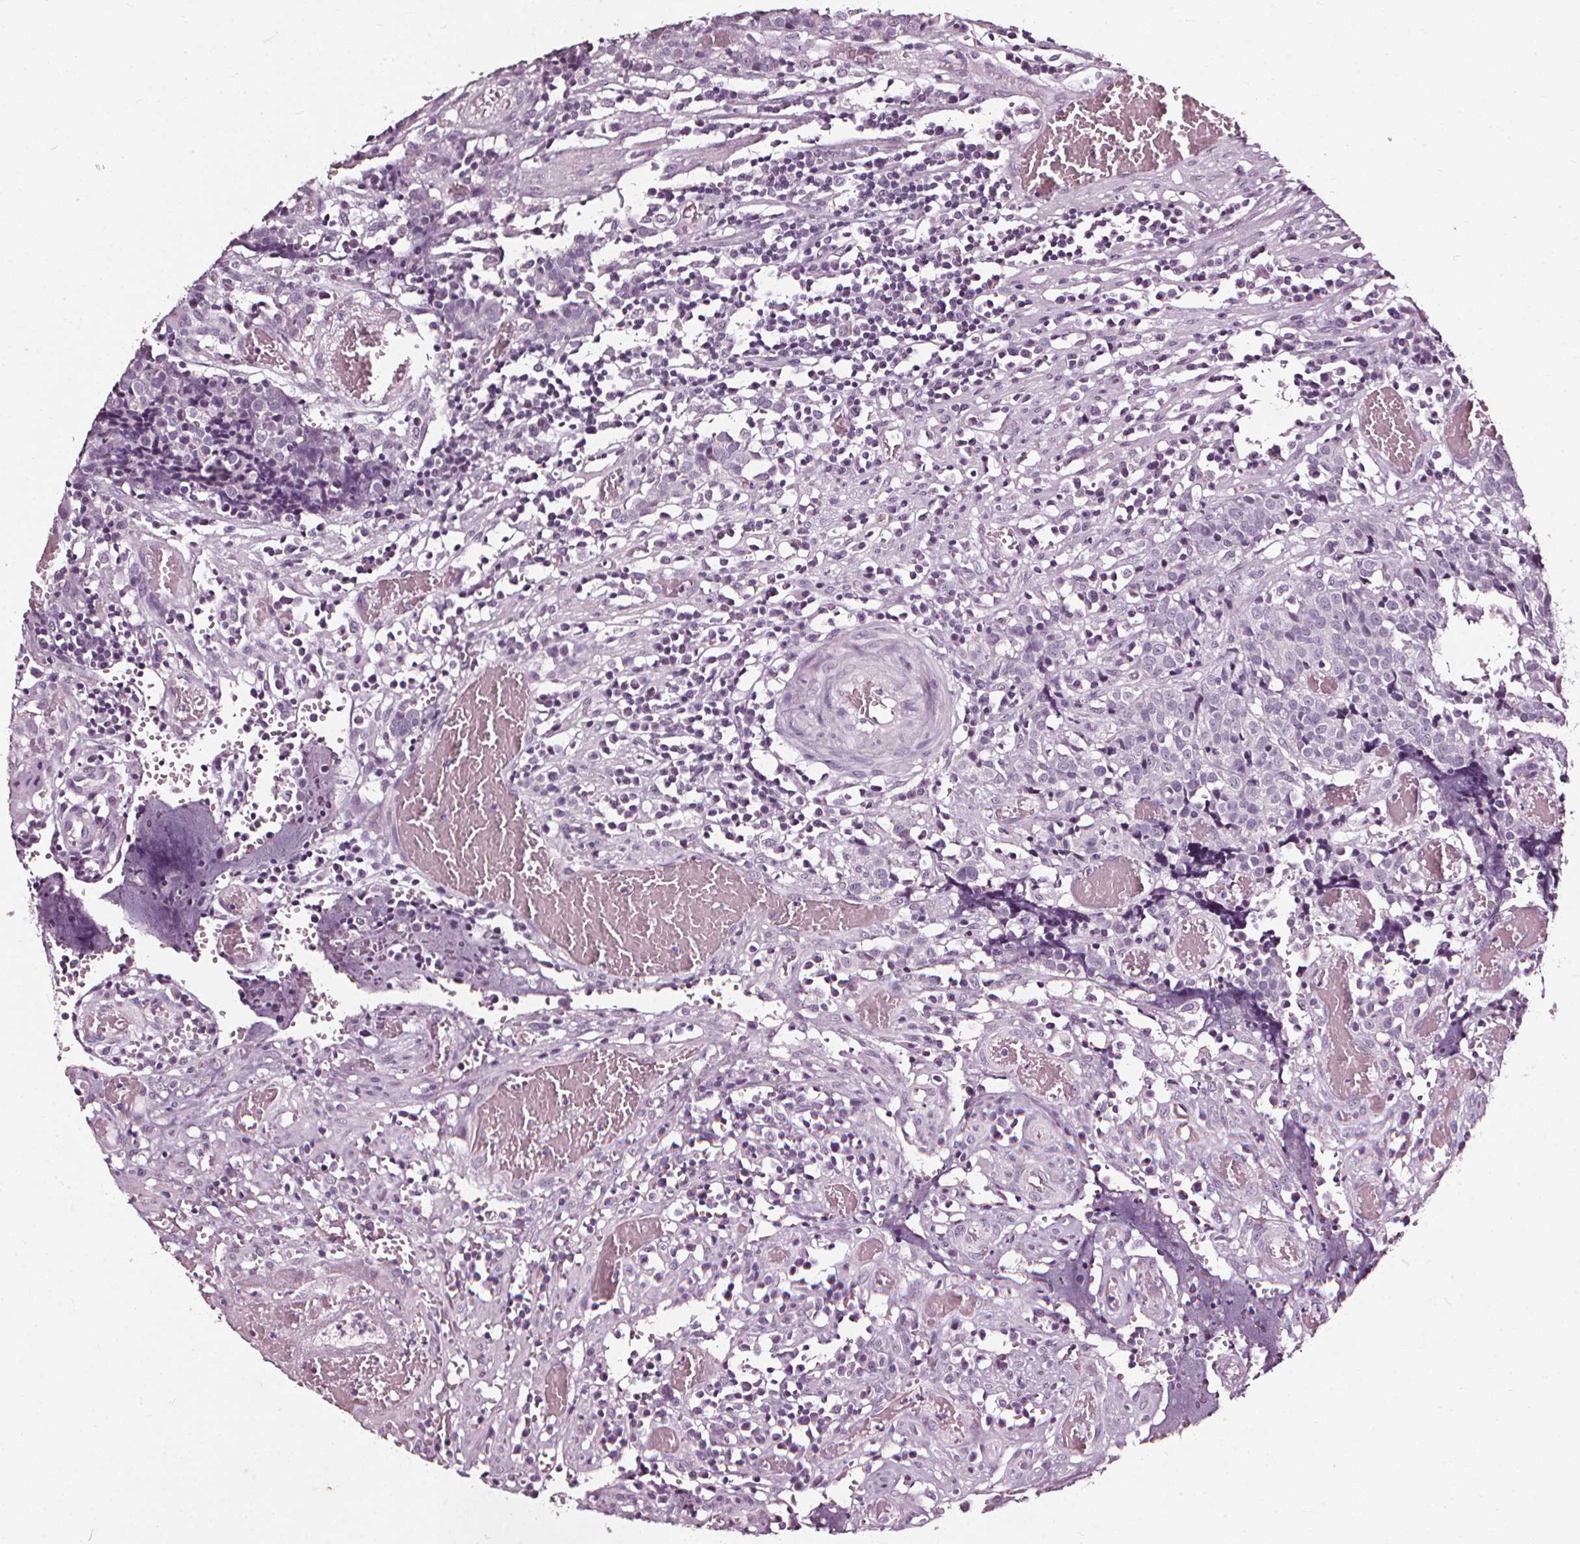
{"staining": {"intensity": "negative", "quantity": "none", "location": "none"}, "tissue": "prostate cancer", "cell_type": "Tumor cells", "image_type": "cancer", "snomed": [{"axis": "morphology", "description": "Adenocarcinoma, High grade"}, {"axis": "topography", "description": "Prostate and seminal vesicle, NOS"}], "caption": "IHC photomicrograph of neoplastic tissue: high-grade adenocarcinoma (prostate) stained with DAB shows no significant protein positivity in tumor cells.", "gene": "DEFA5", "patient": {"sex": "male", "age": 60}}